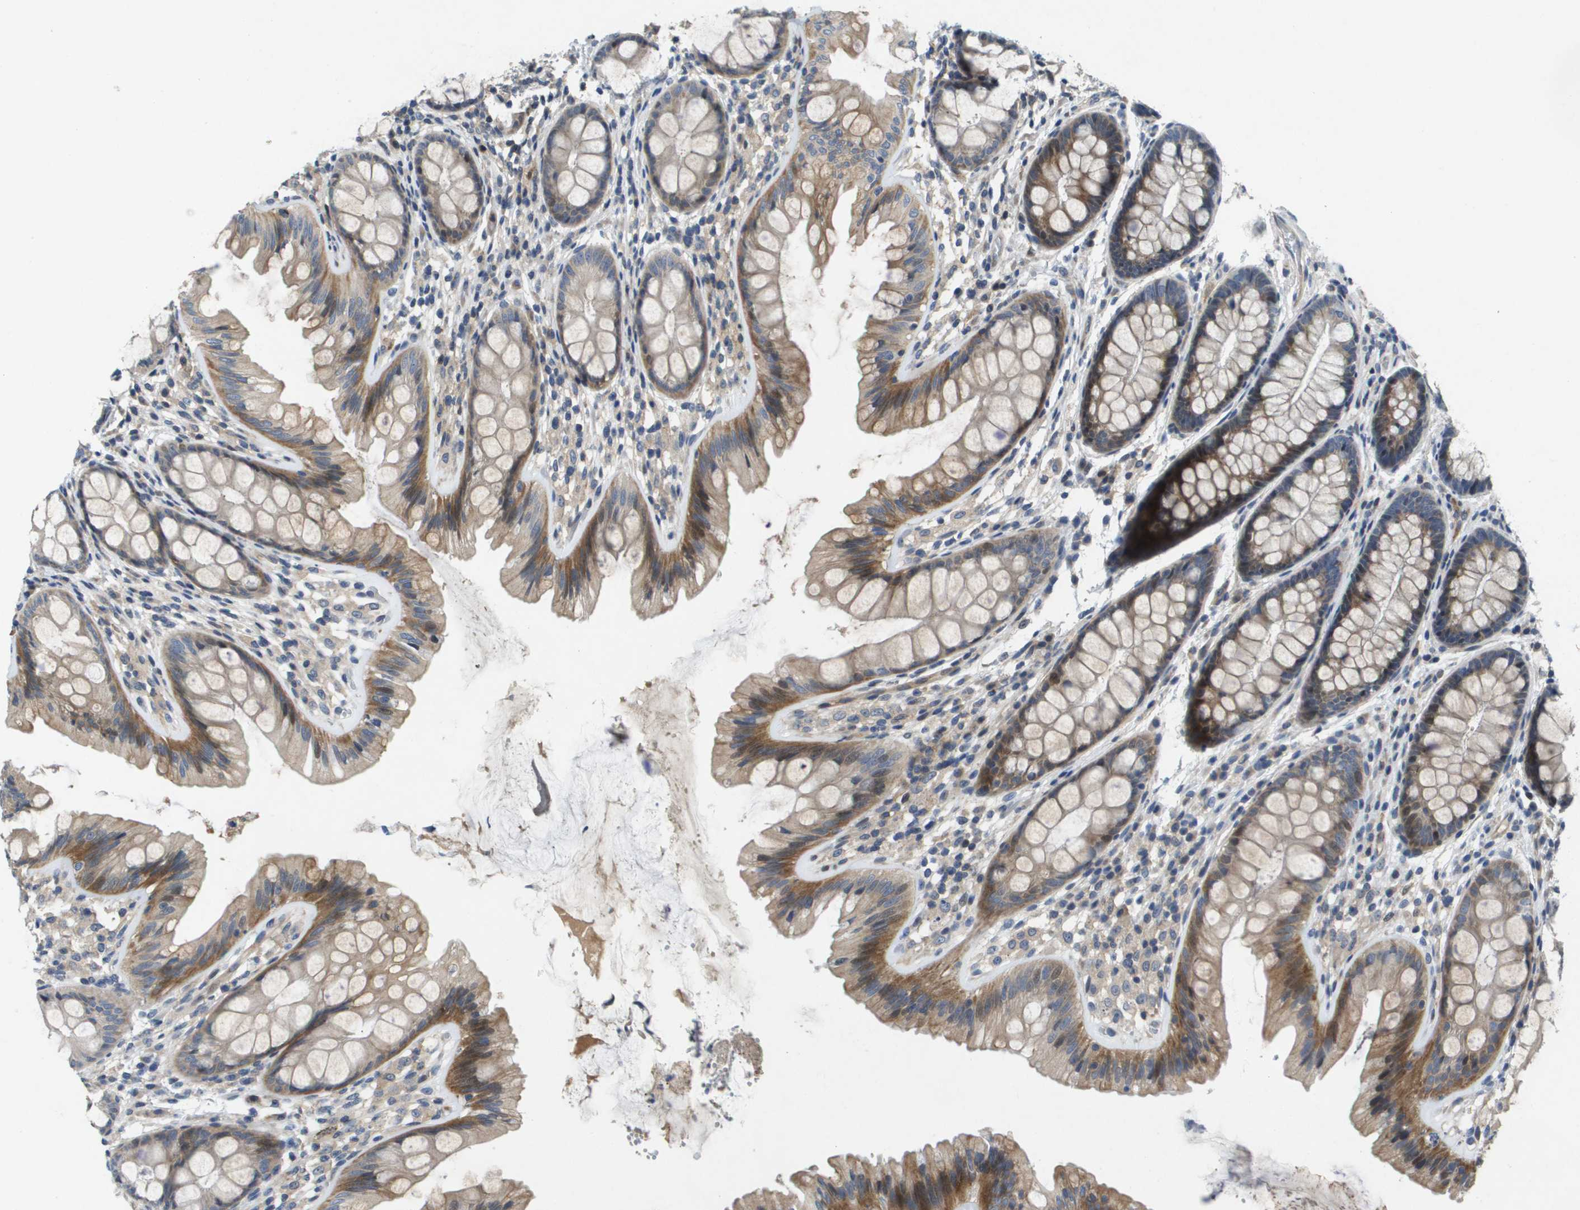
{"staining": {"intensity": "weak", "quantity": ">75%", "location": "cytoplasmic/membranous"}, "tissue": "colon", "cell_type": "Endothelial cells", "image_type": "normal", "snomed": [{"axis": "morphology", "description": "Normal tissue, NOS"}, {"axis": "topography", "description": "Colon"}], "caption": "IHC of normal colon exhibits low levels of weak cytoplasmic/membranous positivity in approximately >75% of endothelial cells.", "gene": "SCN4B", "patient": {"sex": "female", "age": 56}}